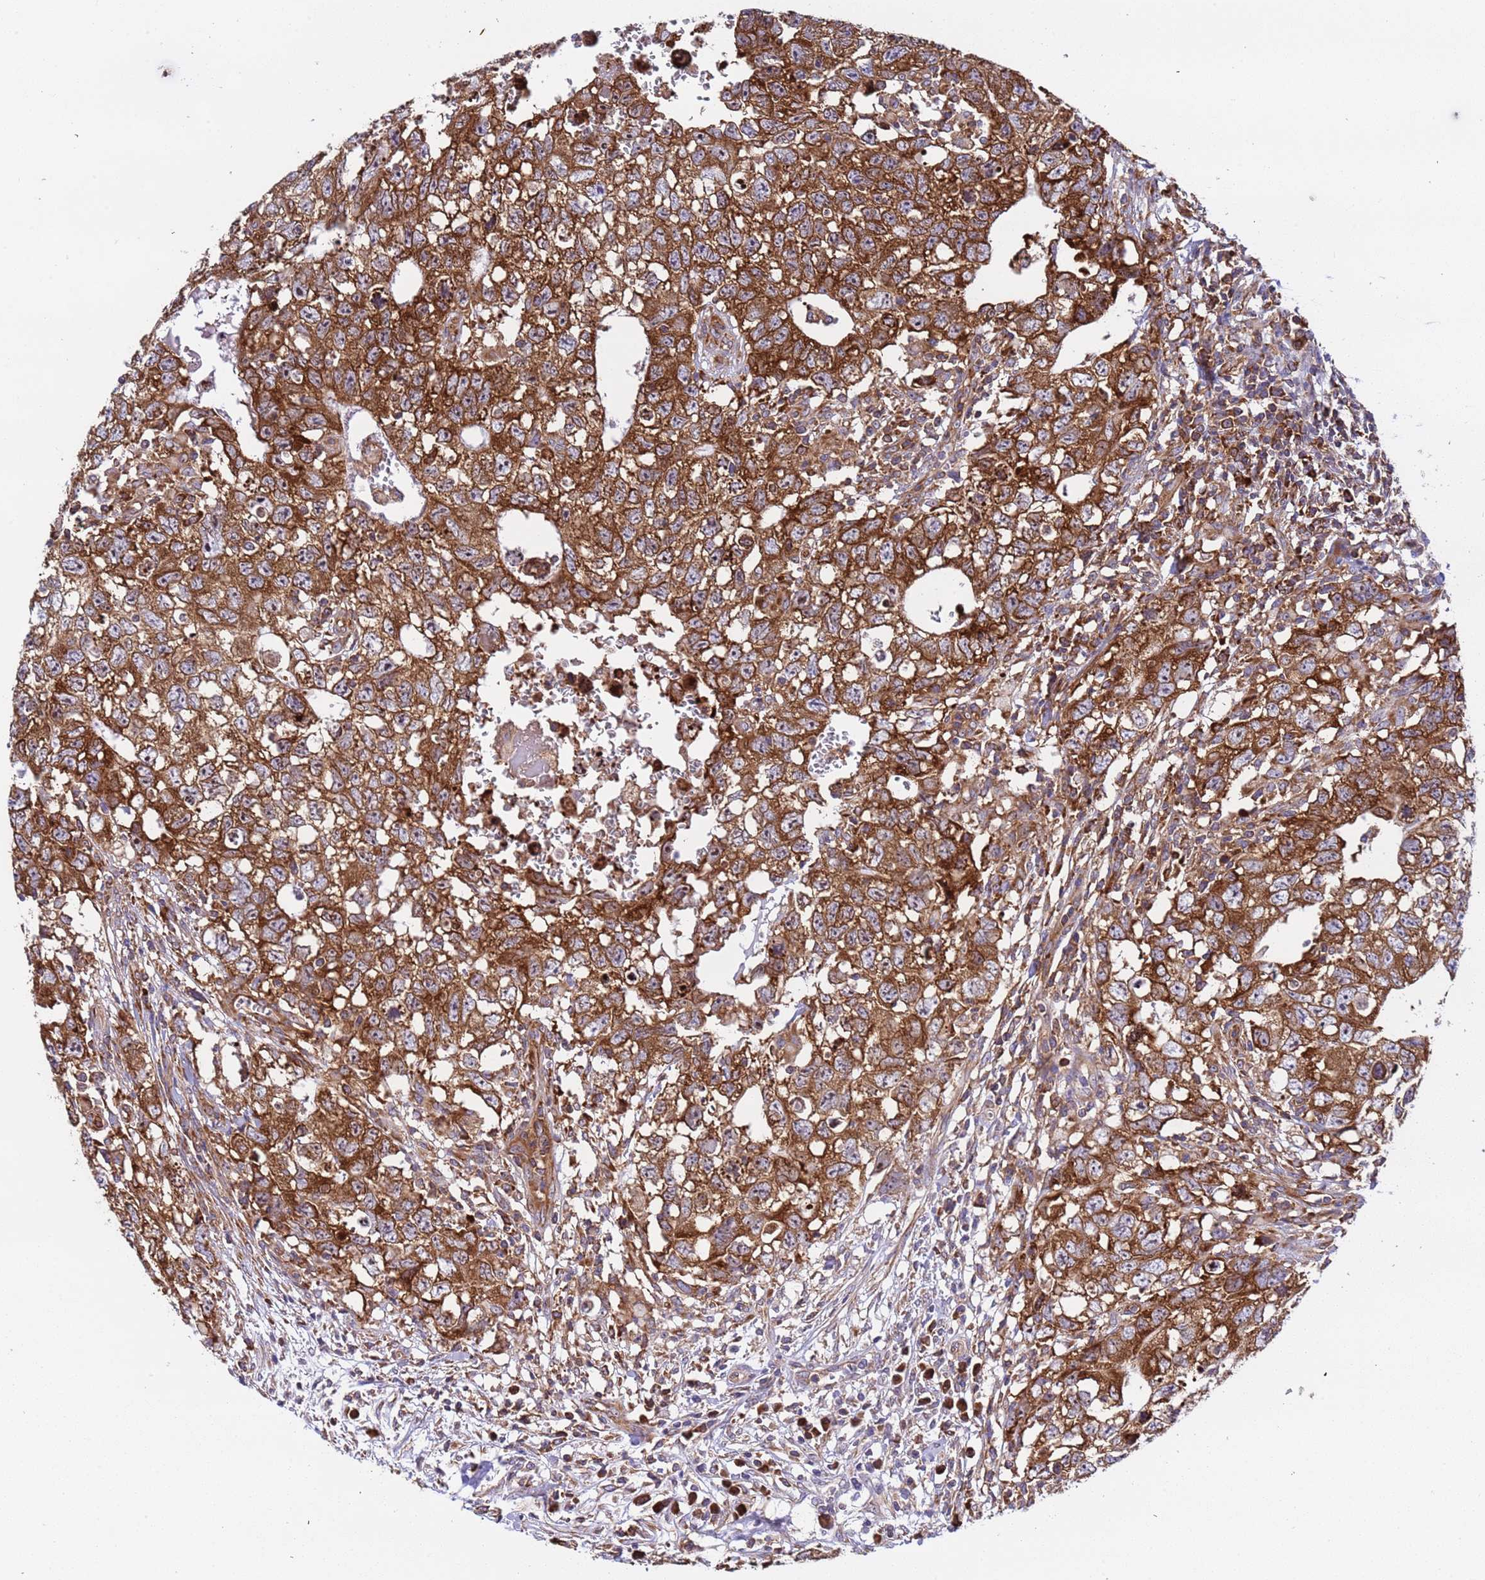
{"staining": {"intensity": "strong", "quantity": ">75%", "location": "cytoplasmic/membranous"}, "tissue": "testis cancer", "cell_type": "Tumor cells", "image_type": "cancer", "snomed": [{"axis": "morphology", "description": "Seminoma, NOS"}, {"axis": "morphology", "description": "Carcinoma, Embryonal, NOS"}, {"axis": "topography", "description": "Testis"}], "caption": "The photomicrograph reveals immunohistochemical staining of testis seminoma. There is strong cytoplasmic/membranous staining is identified in approximately >75% of tumor cells.", "gene": "RPL36", "patient": {"sex": "male", "age": 29}}